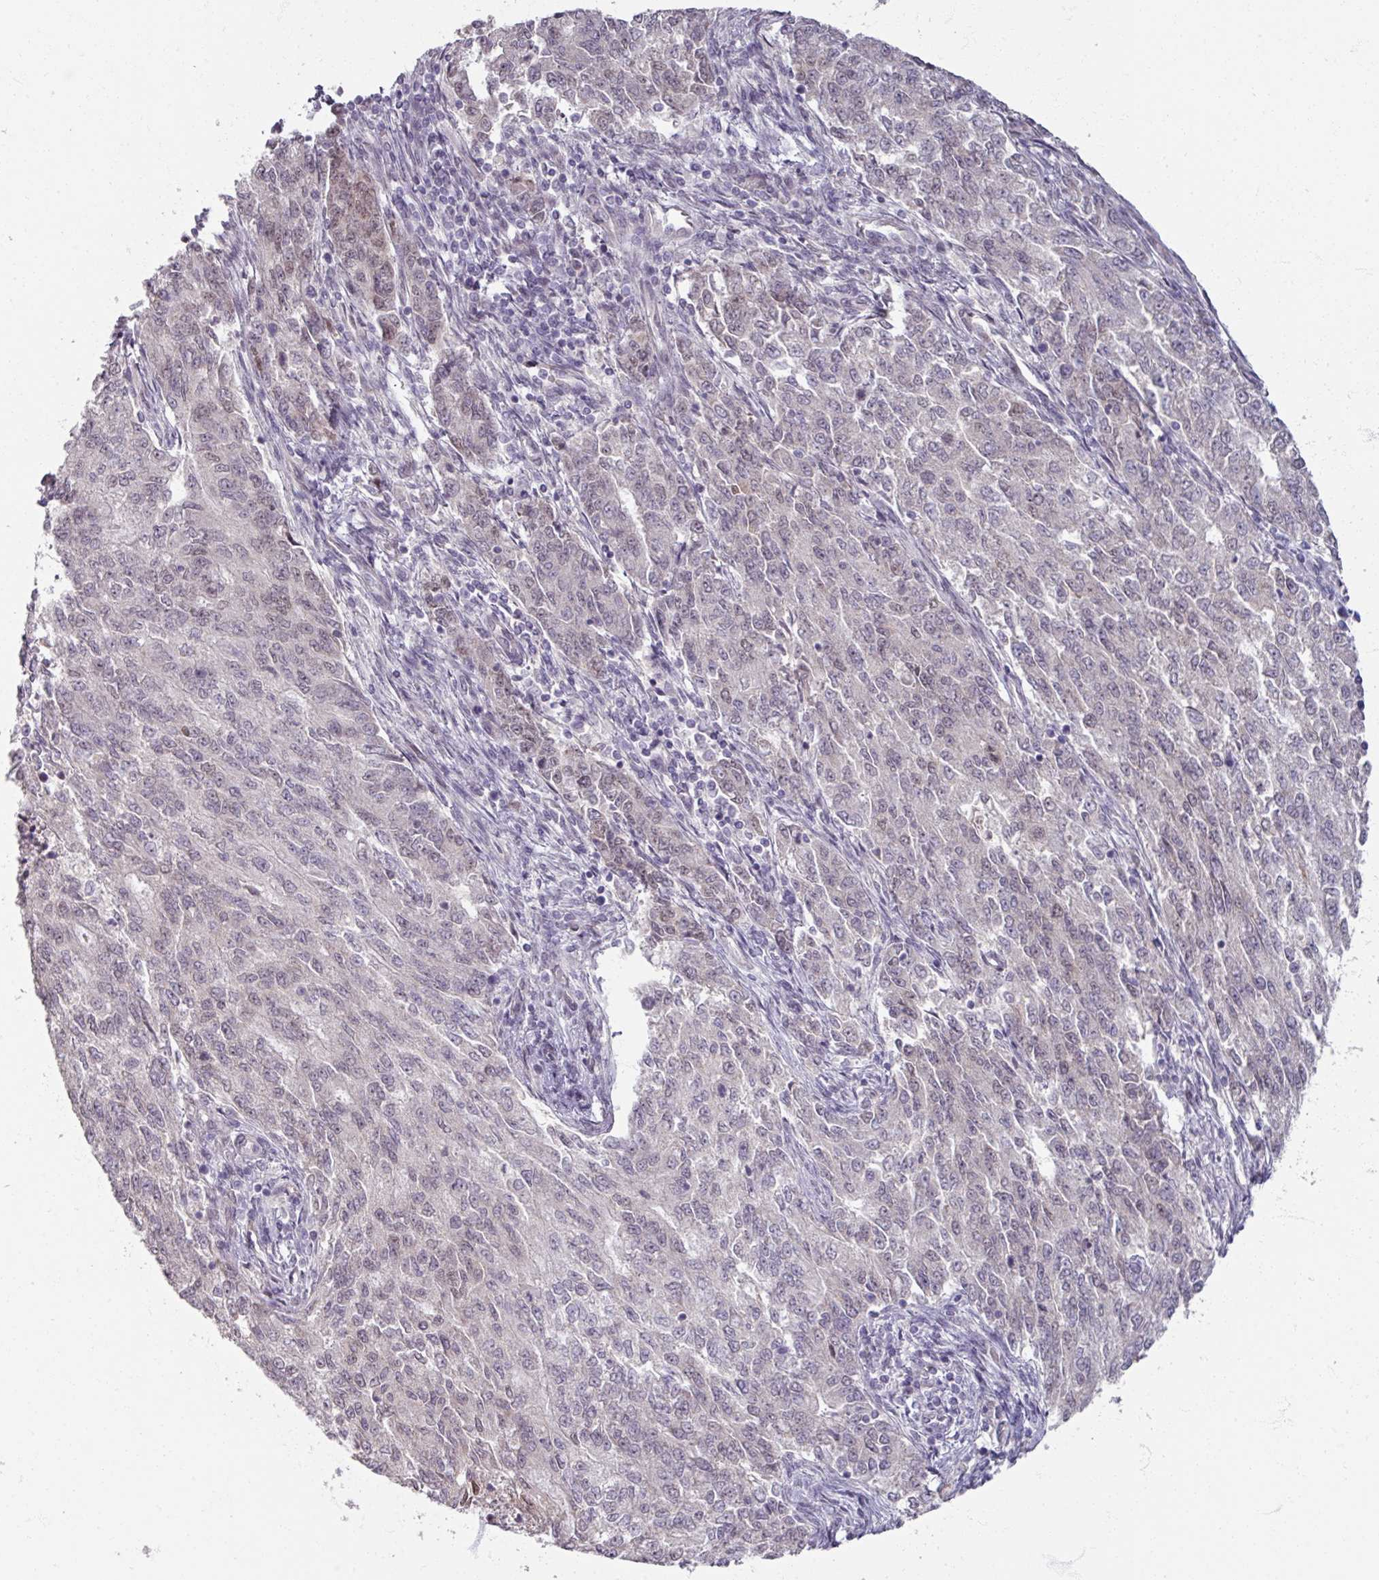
{"staining": {"intensity": "weak", "quantity": "25%-75%", "location": "nuclear"}, "tissue": "endometrial cancer", "cell_type": "Tumor cells", "image_type": "cancer", "snomed": [{"axis": "morphology", "description": "Adenocarcinoma, NOS"}, {"axis": "topography", "description": "Endometrium"}], "caption": "Protein expression analysis of human endometrial cancer reveals weak nuclear staining in approximately 25%-75% of tumor cells.", "gene": "SOX11", "patient": {"sex": "female", "age": 50}}